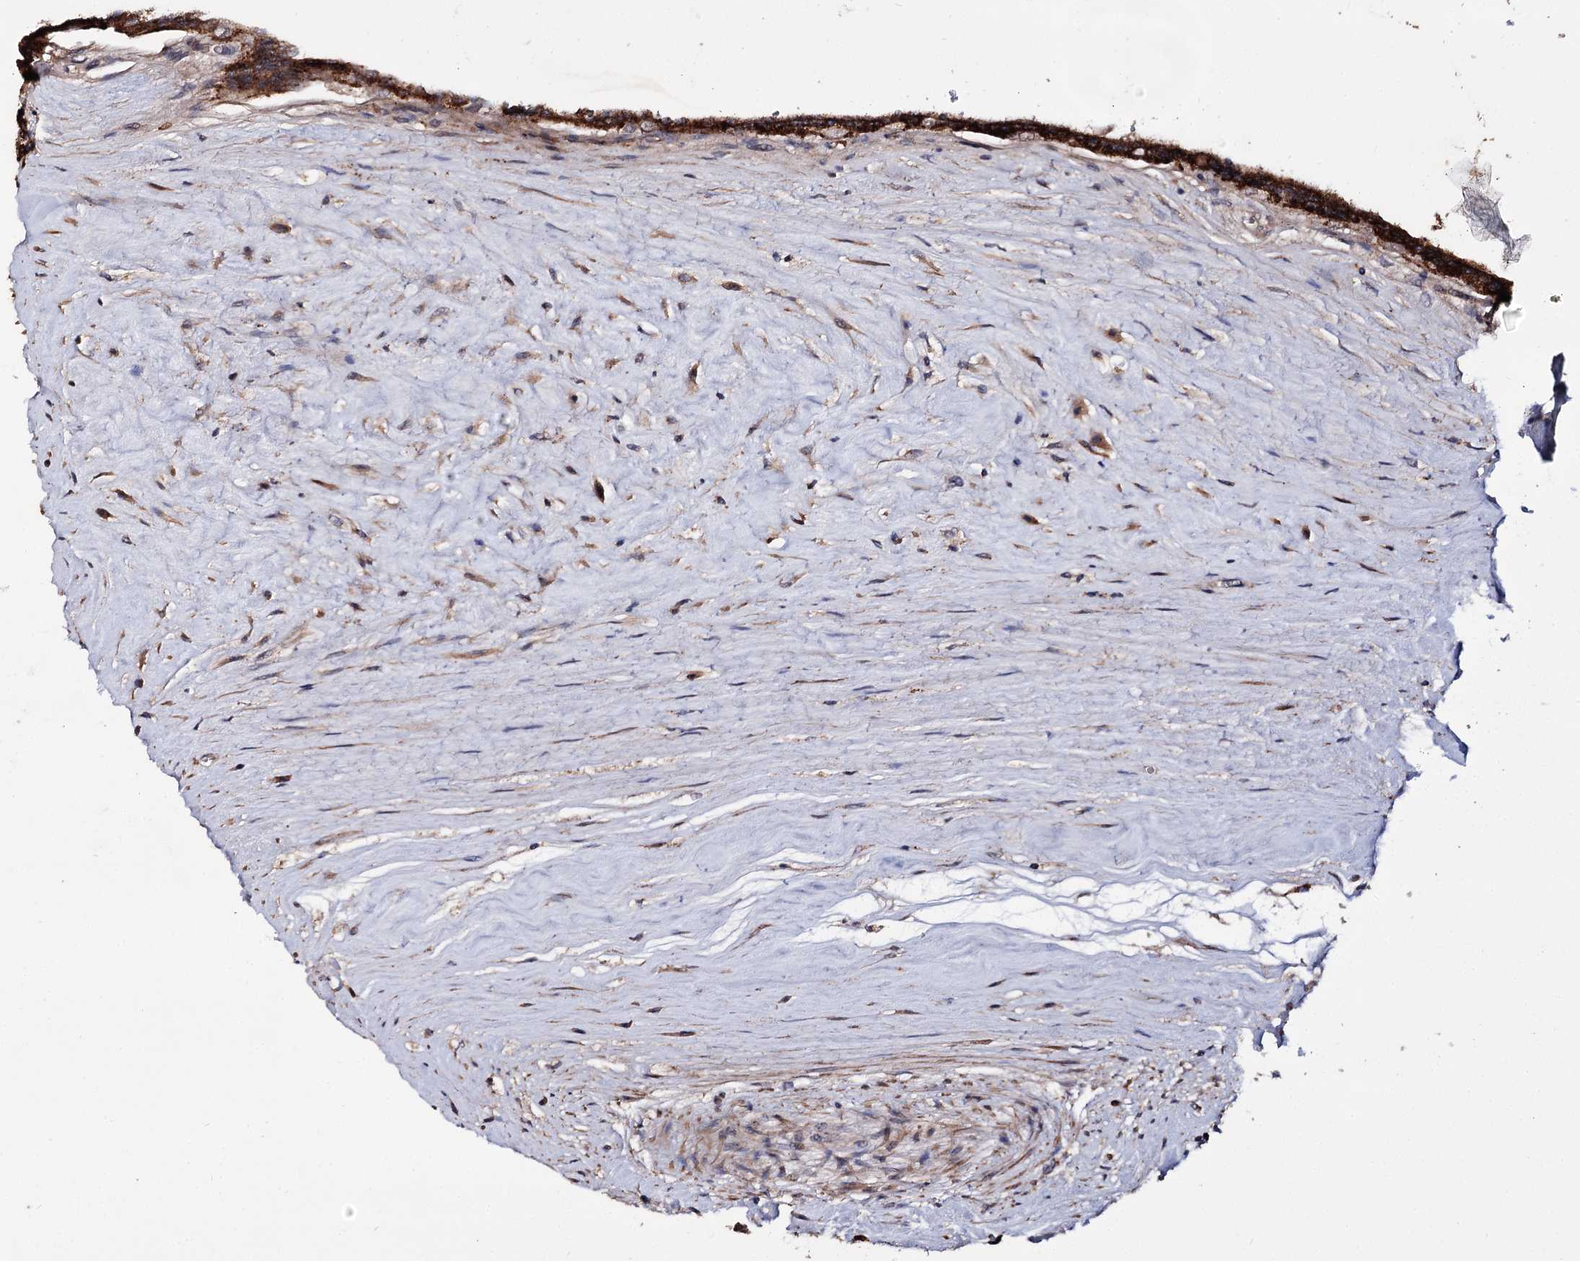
{"staining": {"intensity": "strong", "quantity": ">75%", "location": "cytoplasmic/membranous"}, "tissue": "placenta", "cell_type": "Trophoblastic cells", "image_type": "normal", "snomed": [{"axis": "morphology", "description": "Normal tissue, NOS"}, {"axis": "topography", "description": "Placenta"}], "caption": "High-magnification brightfield microscopy of normal placenta stained with DAB (brown) and counterstained with hematoxylin (blue). trophoblastic cells exhibit strong cytoplasmic/membranous expression is present in about>75% of cells. The staining is performed using DAB brown chromogen to label protein expression. The nuclei are counter-stained blue using hematoxylin.", "gene": "MINDY3", "patient": {"sex": "female", "age": 37}}